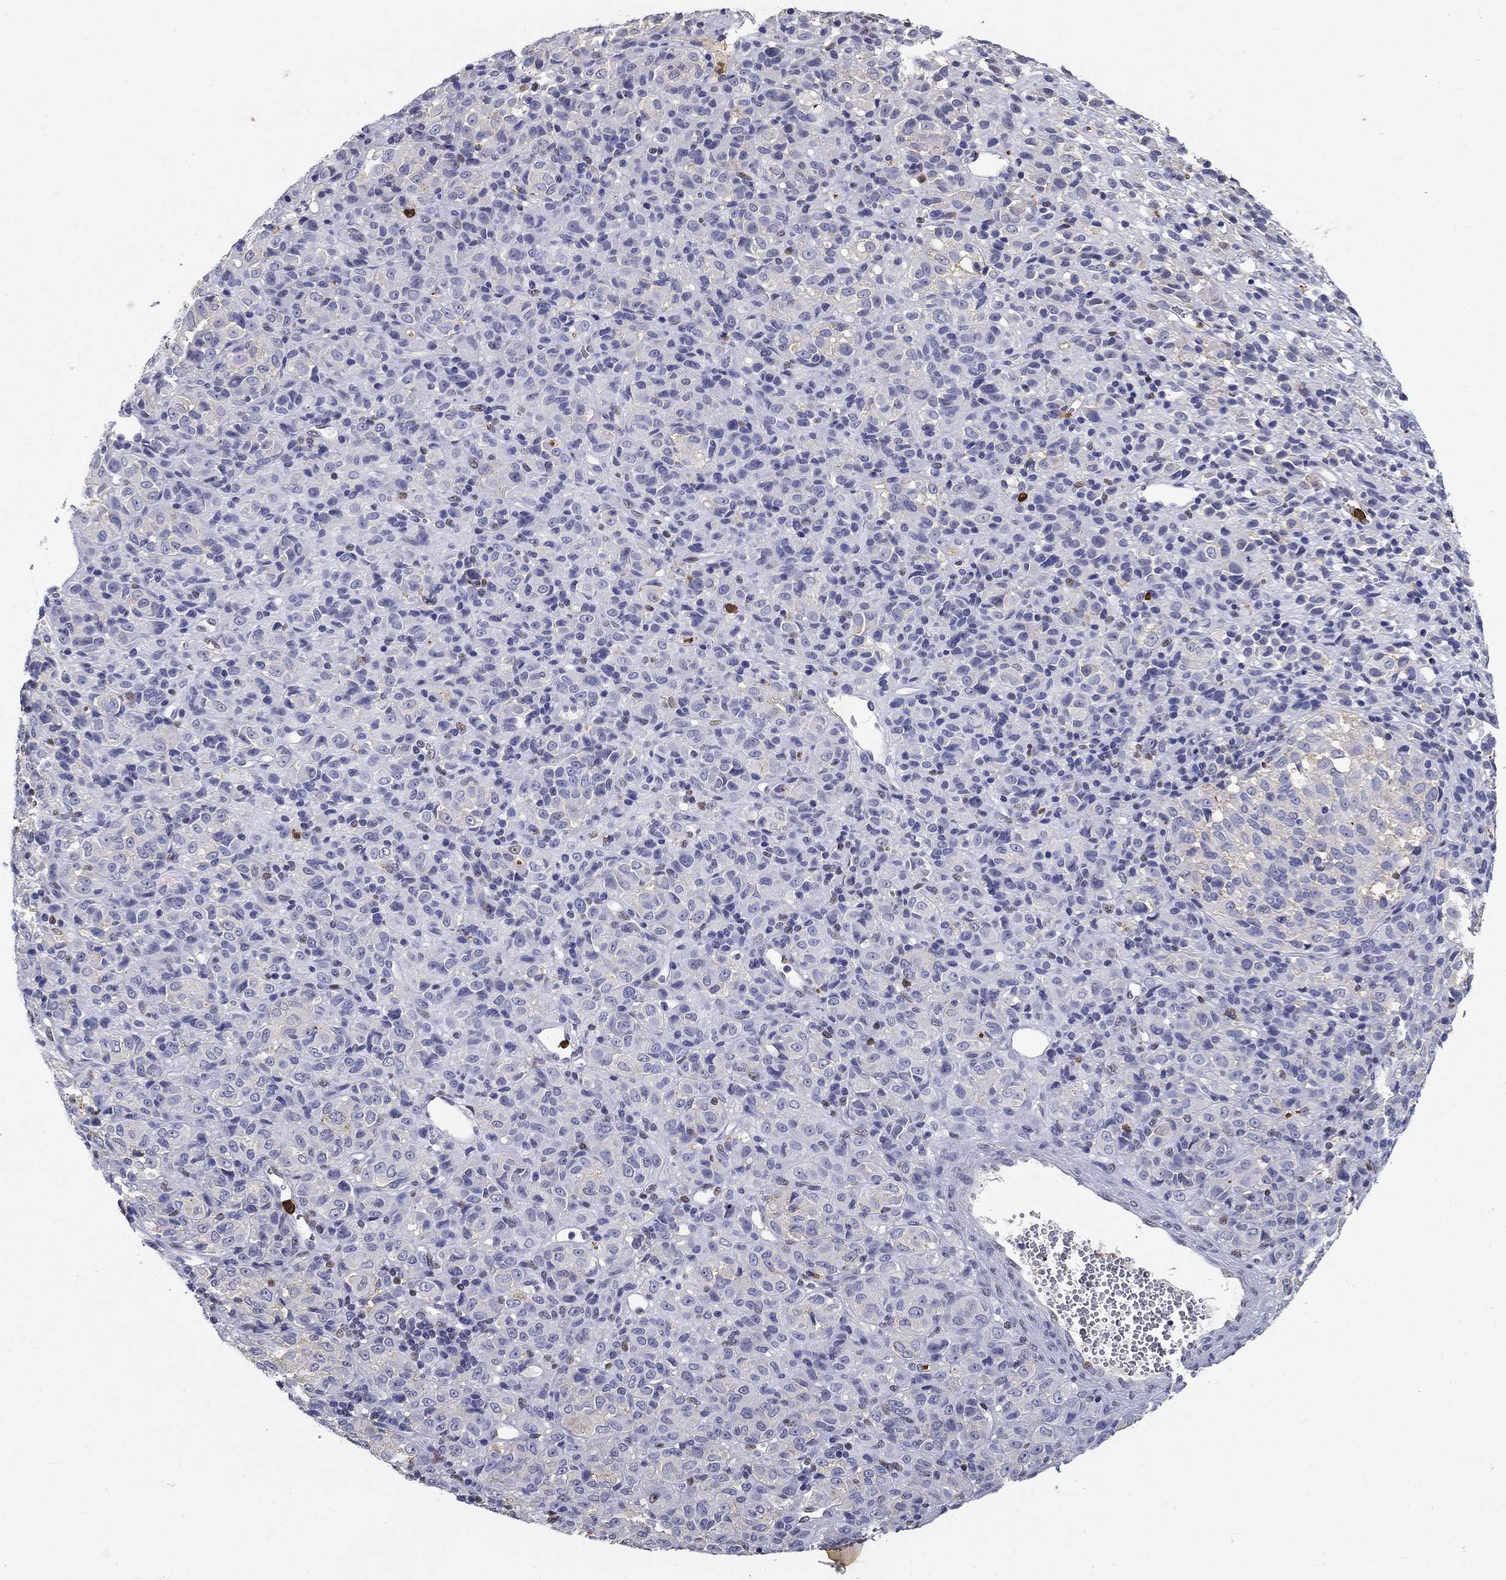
{"staining": {"intensity": "negative", "quantity": "none", "location": "none"}, "tissue": "melanoma", "cell_type": "Tumor cells", "image_type": "cancer", "snomed": [{"axis": "morphology", "description": "Malignant melanoma, Metastatic site"}, {"axis": "topography", "description": "Brain"}], "caption": "A high-resolution image shows immunohistochemistry staining of malignant melanoma (metastatic site), which reveals no significant positivity in tumor cells.", "gene": "IGSF8", "patient": {"sex": "female", "age": 56}}